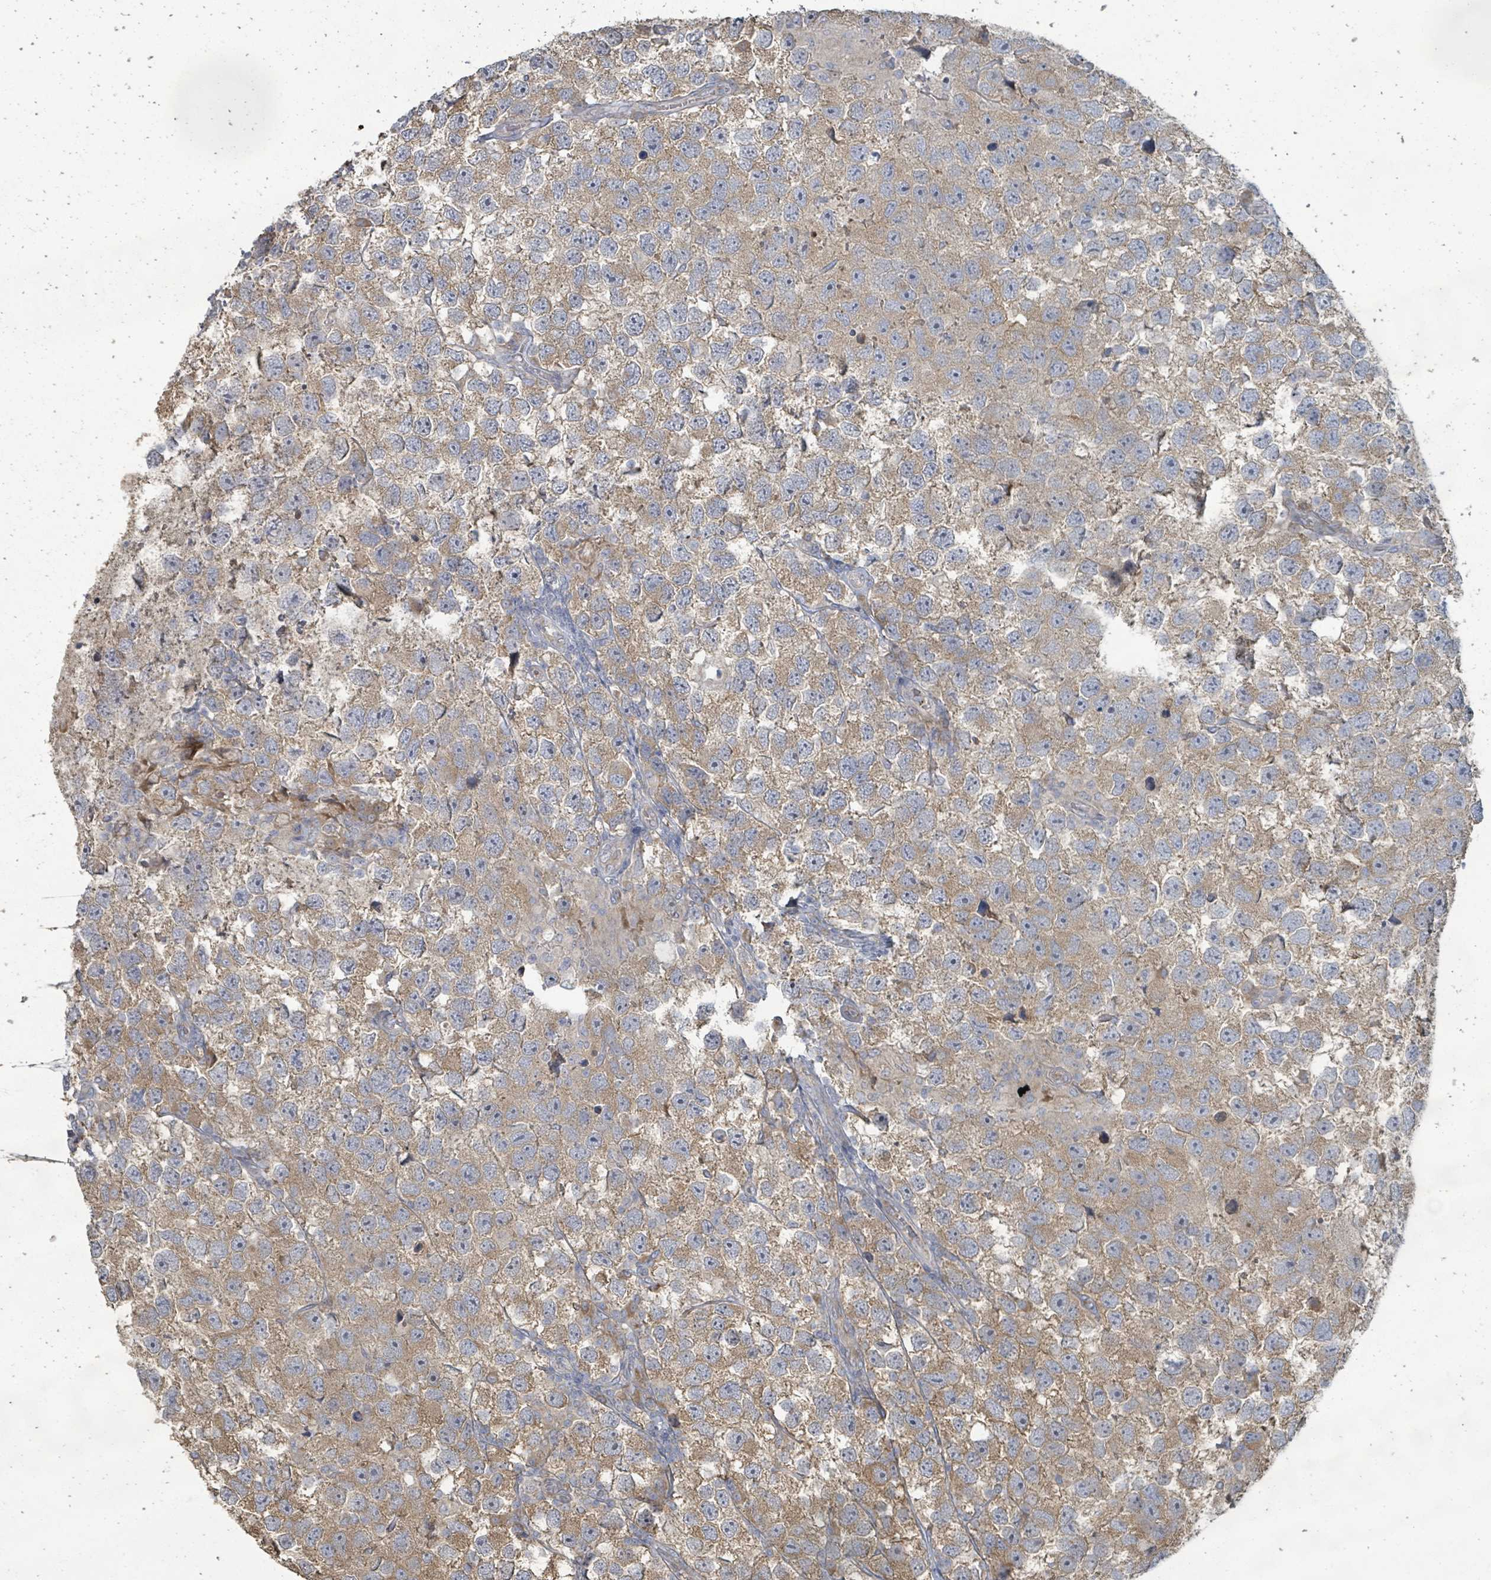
{"staining": {"intensity": "moderate", "quantity": ">75%", "location": "cytoplasmic/membranous"}, "tissue": "testis cancer", "cell_type": "Tumor cells", "image_type": "cancer", "snomed": [{"axis": "morphology", "description": "Seminoma, NOS"}, {"axis": "topography", "description": "Testis"}], "caption": "Immunohistochemistry of human testis seminoma demonstrates medium levels of moderate cytoplasmic/membranous expression in about >75% of tumor cells.", "gene": "KCNS2", "patient": {"sex": "male", "age": 26}}